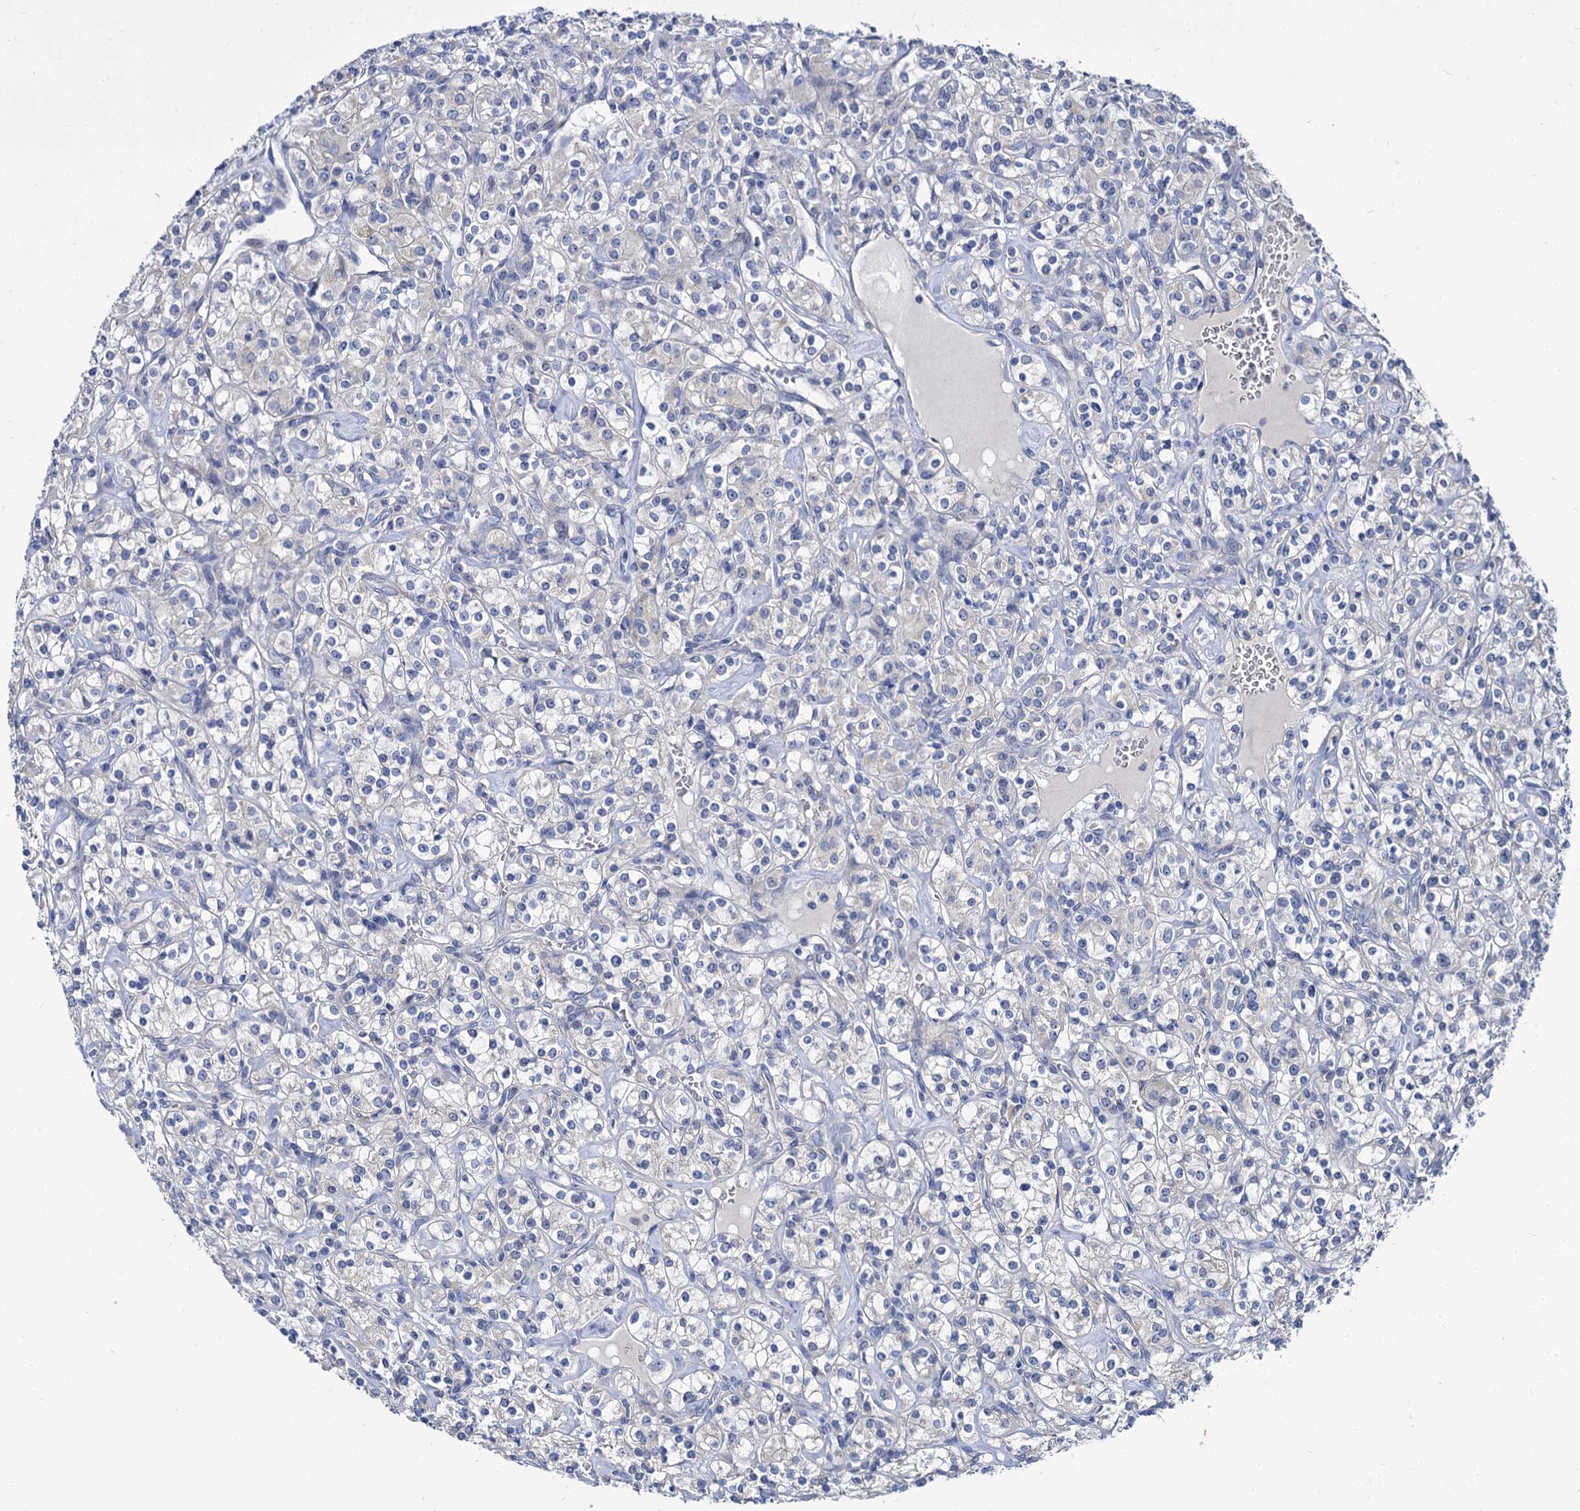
{"staining": {"intensity": "negative", "quantity": "none", "location": "none"}, "tissue": "renal cancer", "cell_type": "Tumor cells", "image_type": "cancer", "snomed": [{"axis": "morphology", "description": "Adenocarcinoma, NOS"}, {"axis": "topography", "description": "Kidney"}], "caption": "Tumor cells show no significant expression in renal cancer.", "gene": "PANX2", "patient": {"sex": "male", "age": 77}}